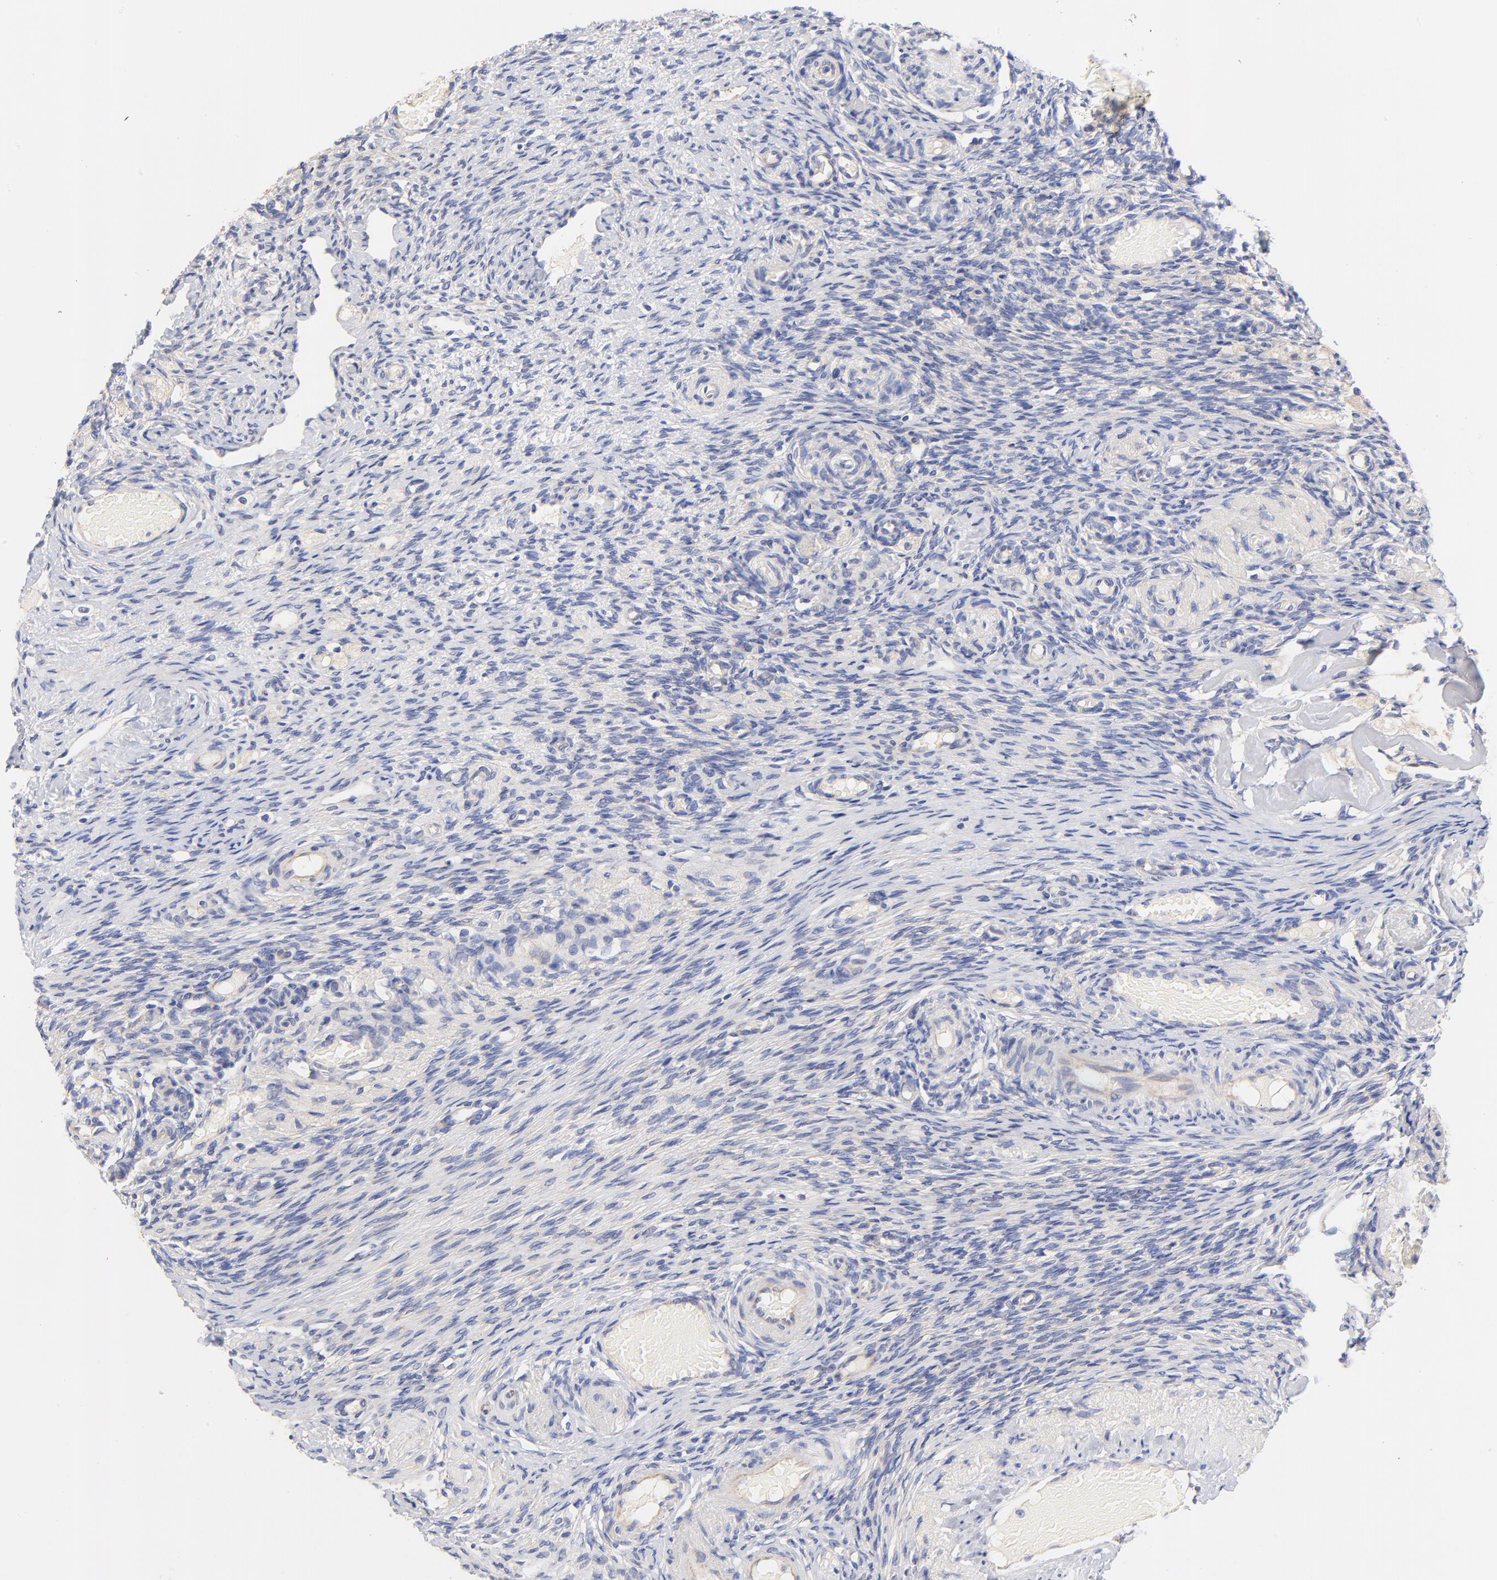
{"staining": {"intensity": "negative", "quantity": "none", "location": "none"}, "tissue": "ovary", "cell_type": "Follicle cells", "image_type": "normal", "snomed": [{"axis": "morphology", "description": "Normal tissue, NOS"}, {"axis": "topography", "description": "Ovary"}], "caption": "This is an immunohistochemistry micrograph of normal human ovary. There is no staining in follicle cells.", "gene": "HS3ST1", "patient": {"sex": "female", "age": 60}}